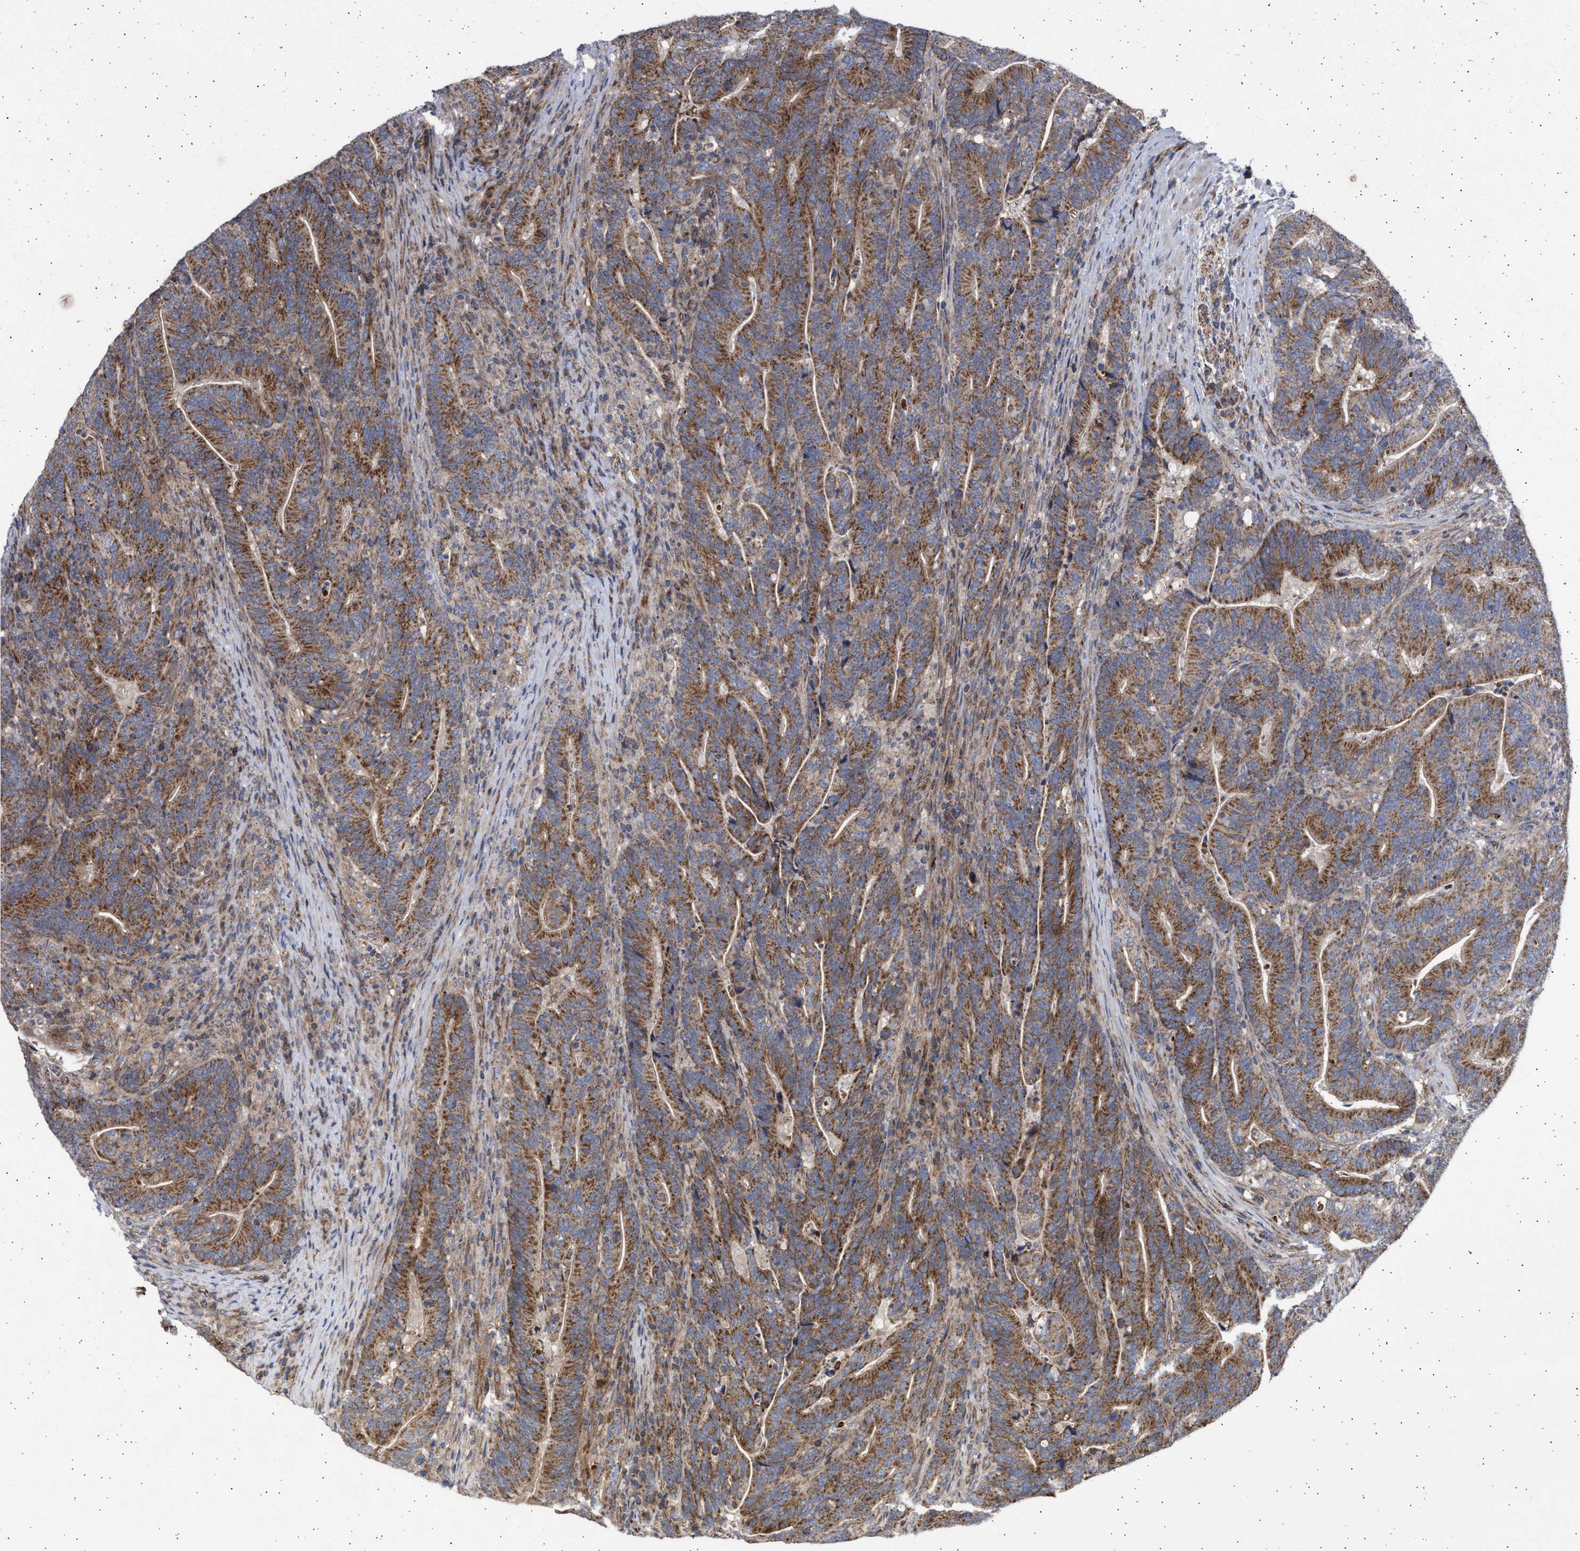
{"staining": {"intensity": "strong", "quantity": ">75%", "location": "cytoplasmic/membranous"}, "tissue": "colorectal cancer", "cell_type": "Tumor cells", "image_type": "cancer", "snomed": [{"axis": "morphology", "description": "Adenocarcinoma, NOS"}, {"axis": "topography", "description": "Colon"}], "caption": "Tumor cells exhibit high levels of strong cytoplasmic/membranous expression in about >75% of cells in human colorectal cancer (adenocarcinoma).", "gene": "TTC19", "patient": {"sex": "female", "age": 66}}